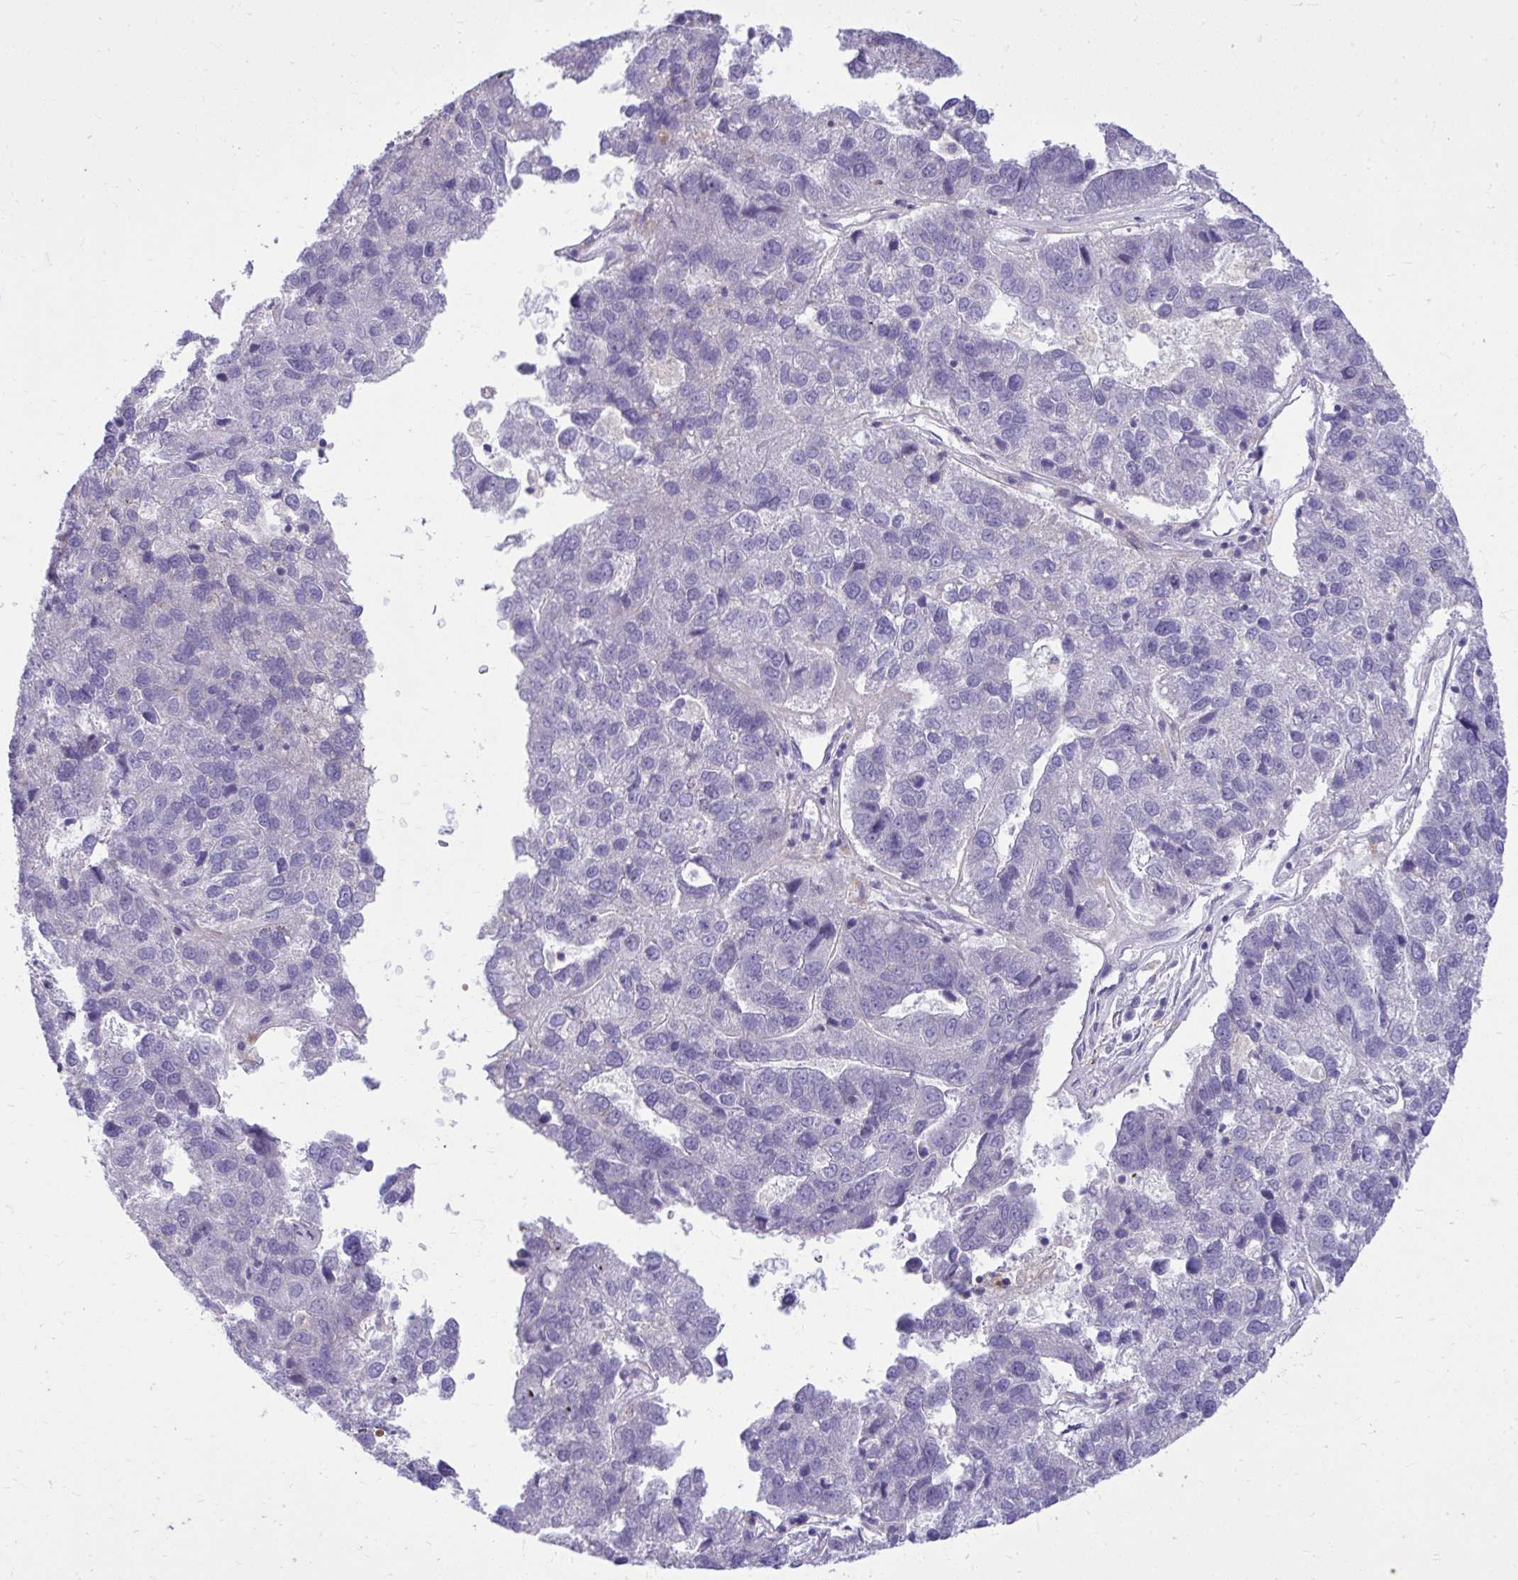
{"staining": {"intensity": "negative", "quantity": "none", "location": "none"}, "tissue": "pancreatic cancer", "cell_type": "Tumor cells", "image_type": "cancer", "snomed": [{"axis": "morphology", "description": "Adenocarcinoma, NOS"}, {"axis": "topography", "description": "Pancreas"}], "caption": "Tumor cells are negative for protein expression in human pancreatic cancer (adenocarcinoma).", "gene": "DPY19L1", "patient": {"sex": "female", "age": 61}}